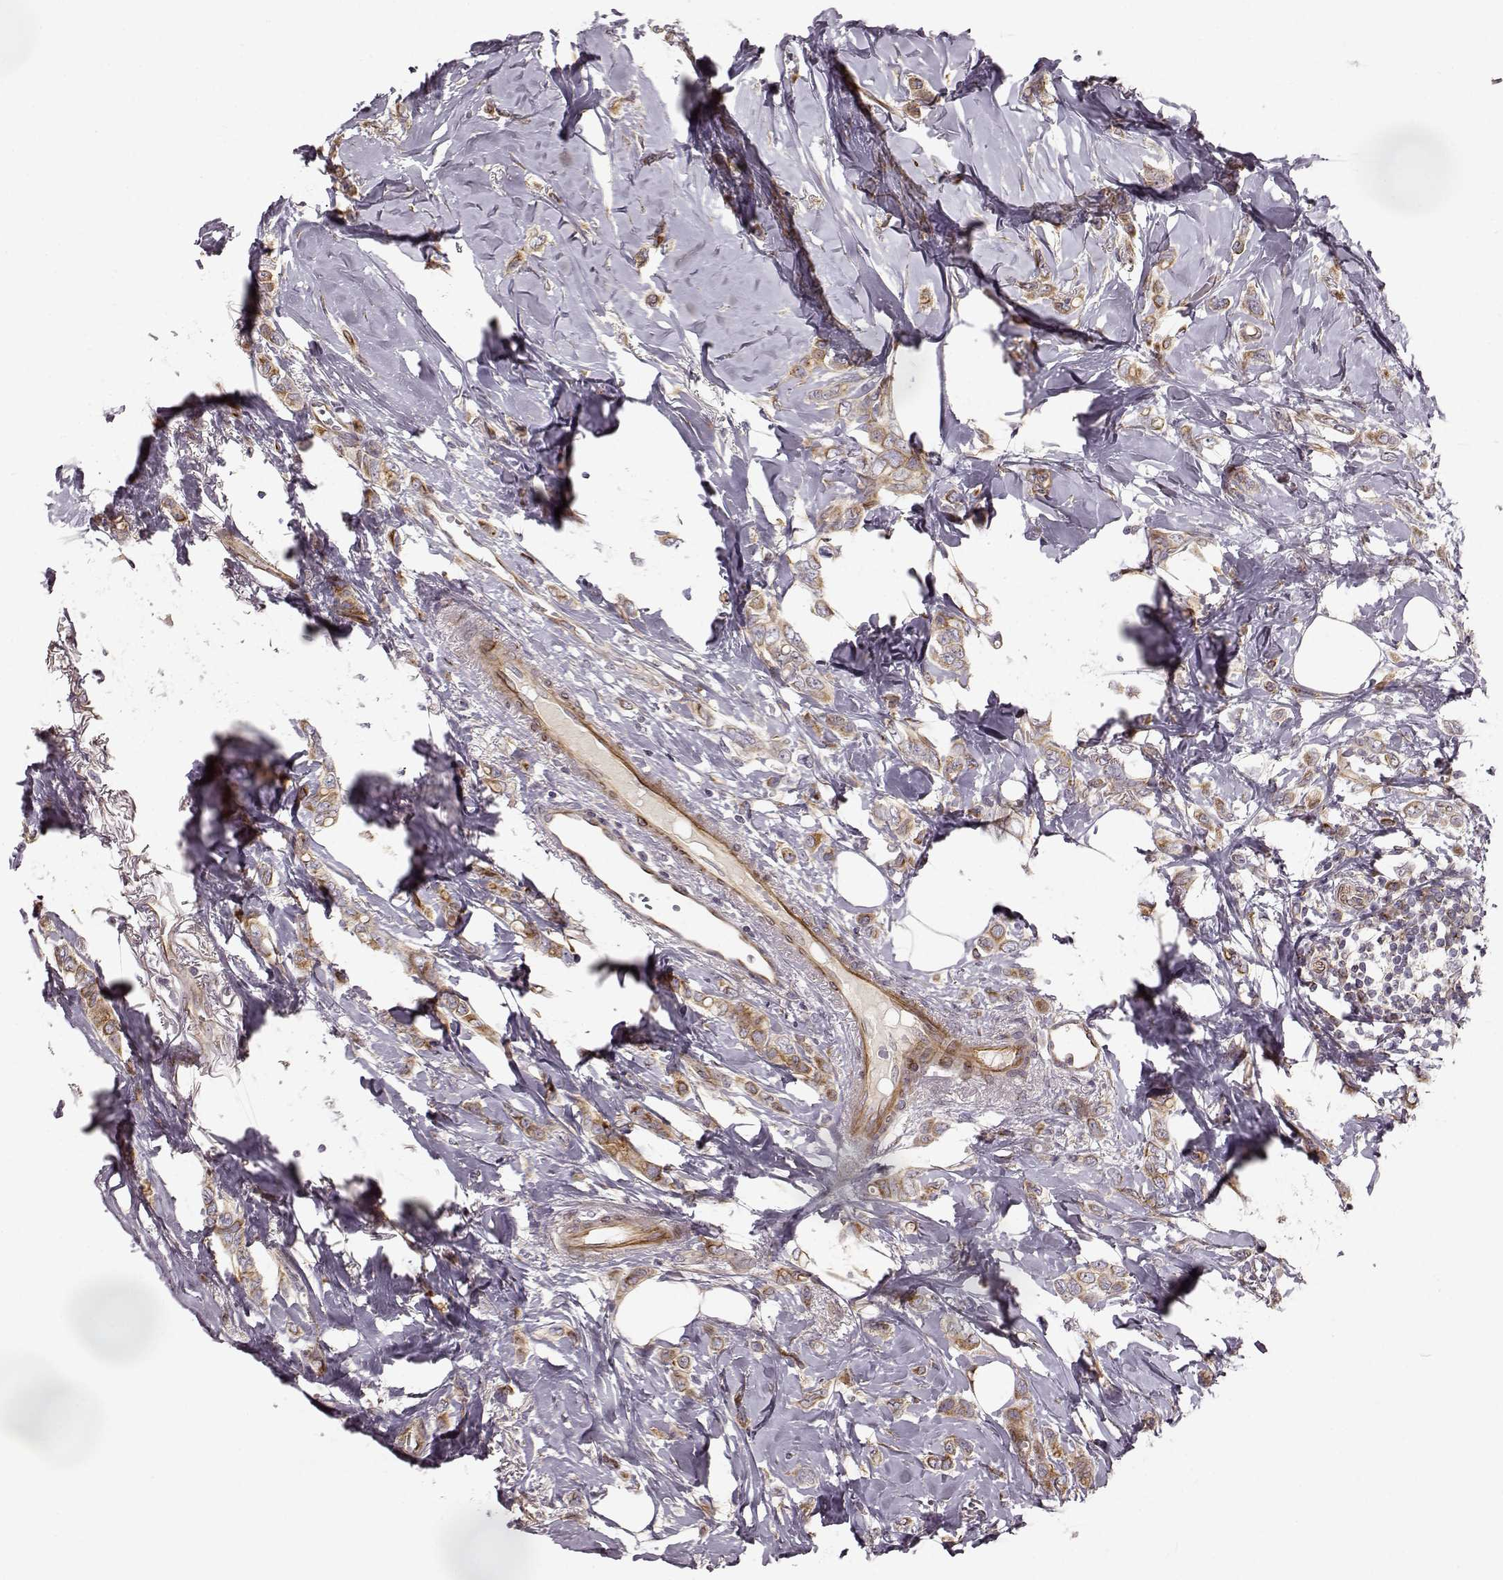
{"staining": {"intensity": "weak", "quantity": ">75%", "location": "cytoplasmic/membranous"}, "tissue": "breast cancer", "cell_type": "Tumor cells", "image_type": "cancer", "snomed": [{"axis": "morphology", "description": "Lobular carcinoma"}, {"axis": "topography", "description": "Breast"}], "caption": "High-magnification brightfield microscopy of breast cancer (lobular carcinoma) stained with DAB (3,3'-diaminobenzidine) (brown) and counterstained with hematoxylin (blue). tumor cells exhibit weak cytoplasmic/membranous positivity is appreciated in approximately>75% of cells.", "gene": "MTR", "patient": {"sex": "female", "age": 66}}